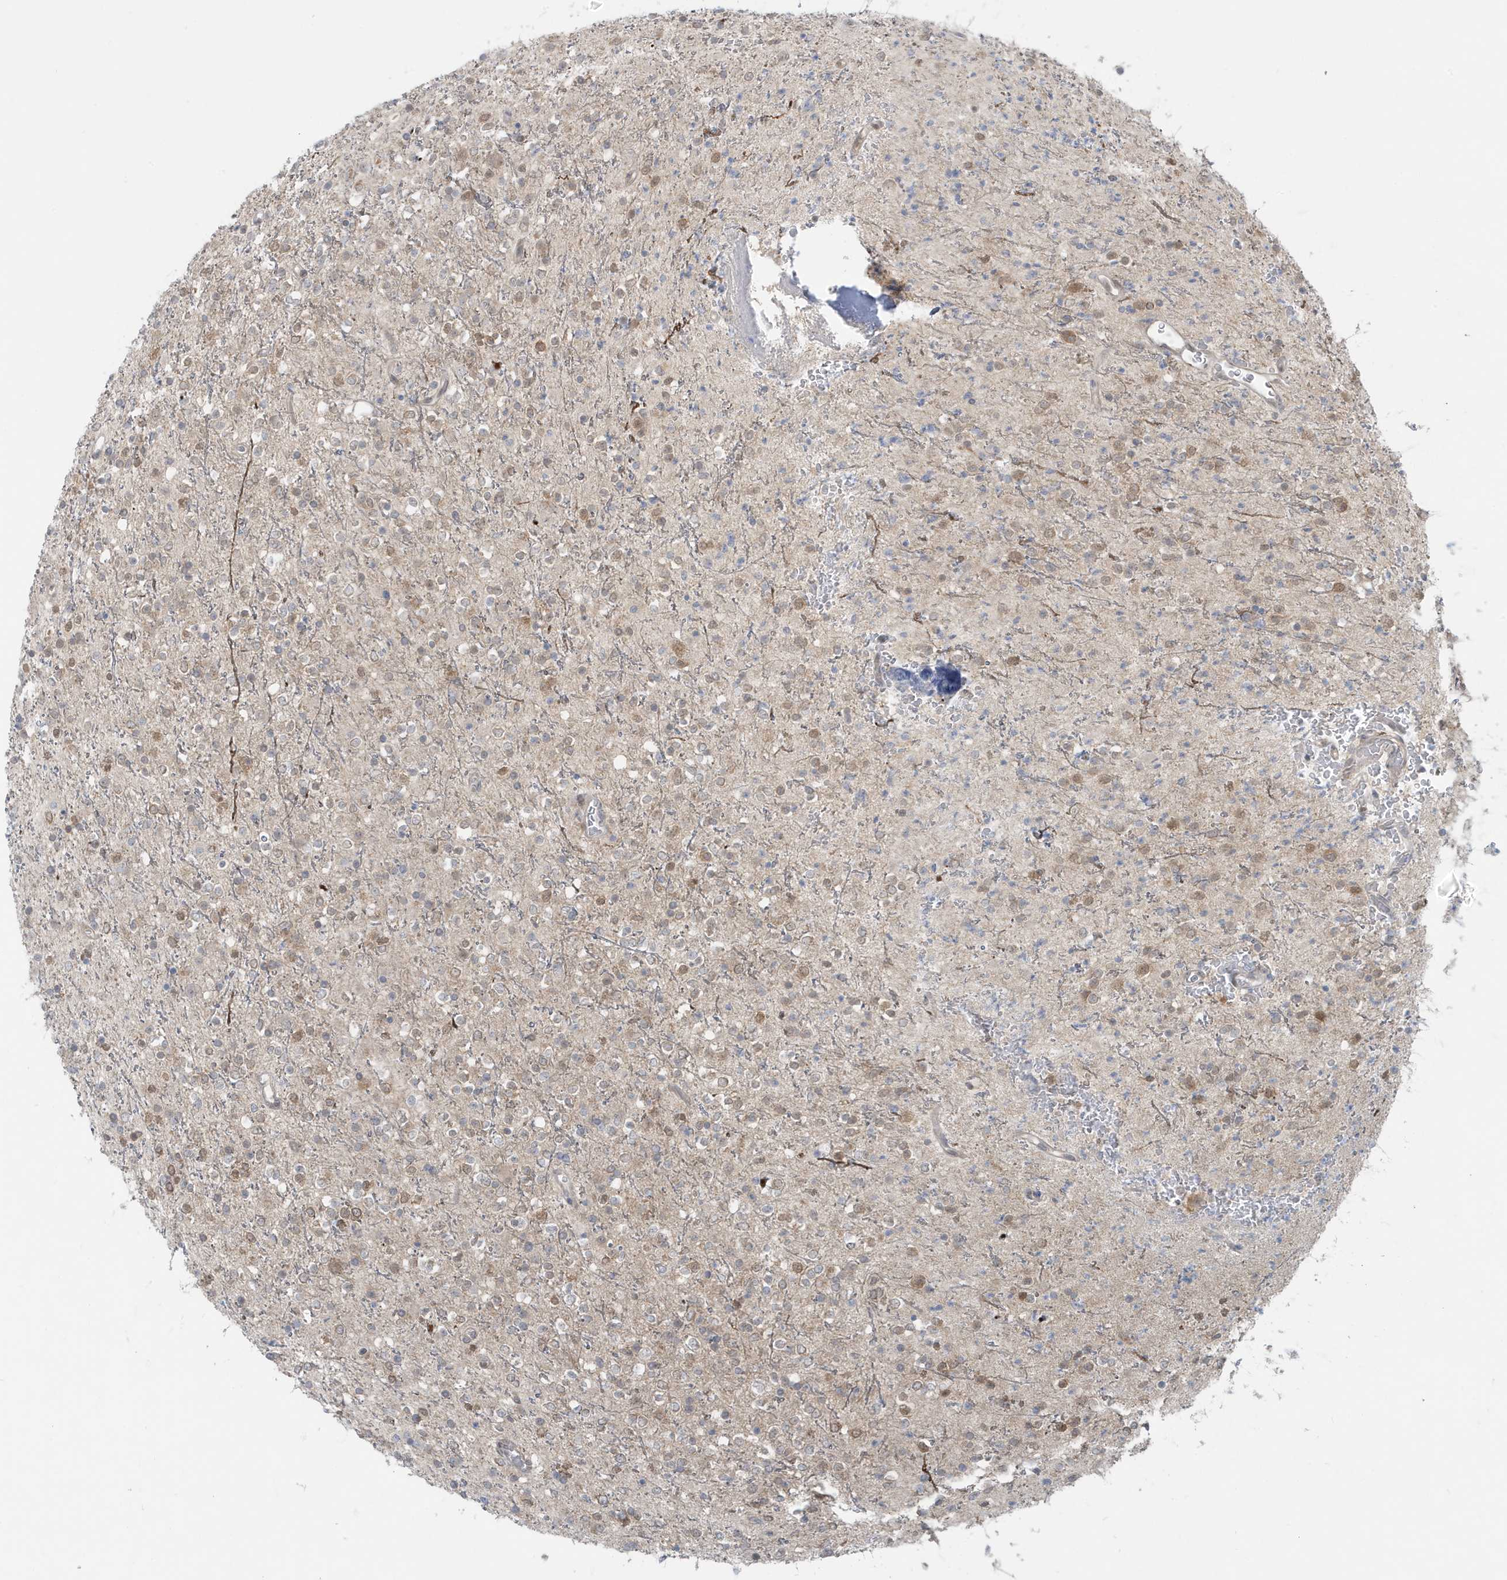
{"staining": {"intensity": "moderate", "quantity": "<25%", "location": "nuclear"}, "tissue": "glioma", "cell_type": "Tumor cells", "image_type": "cancer", "snomed": [{"axis": "morphology", "description": "Glioma, malignant, High grade"}, {"axis": "topography", "description": "Brain"}], "caption": "Human malignant glioma (high-grade) stained with a brown dye reveals moderate nuclear positive positivity in about <25% of tumor cells.", "gene": "OGA", "patient": {"sex": "male", "age": 34}}